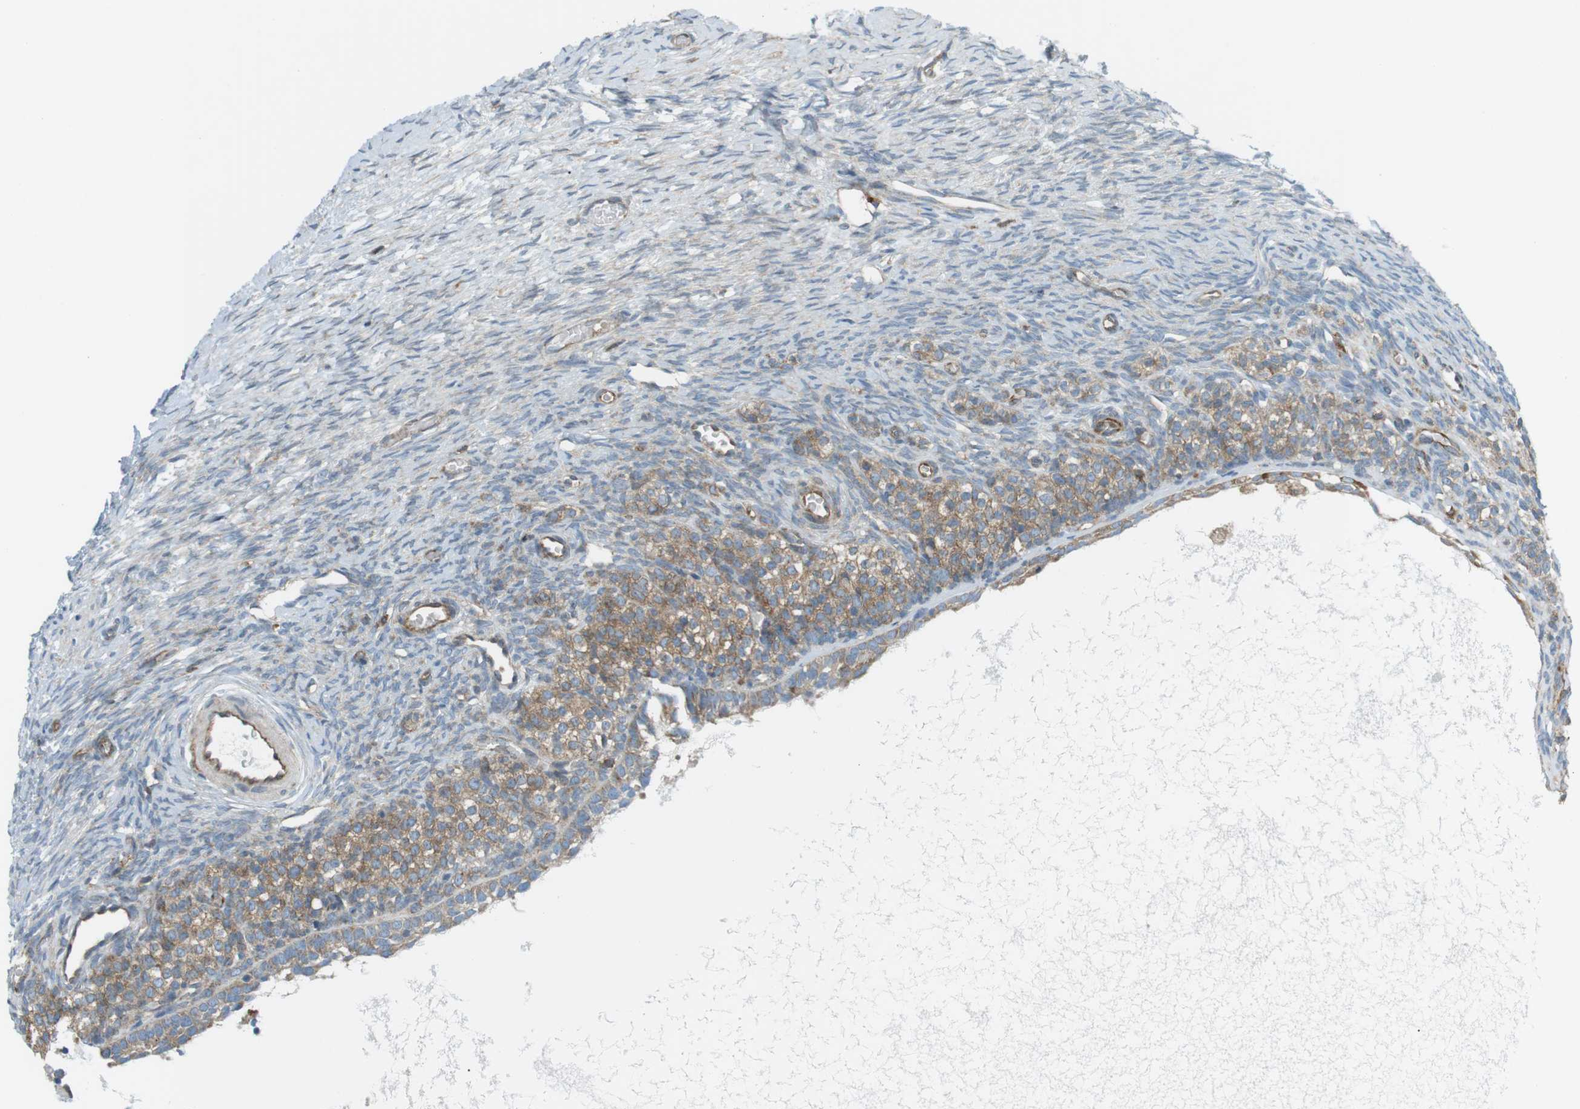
{"staining": {"intensity": "negative", "quantity": "none", "location": "none"}, "tissue": "ovary", "cell_type": "Ovarian stroma cells", "image_type": "normal", "snomed": [{"axis": "morphology", "description": "Normal tissue, NOS"}, {"axis": "topography", "description": "Ovary"}], "caption": "Immunohistochemical staining of benign human ovary demonstrates no significant staining in ovarian stroma cells.", "gene": "FLII", "patient": {"sex": "female", "age": 27}}